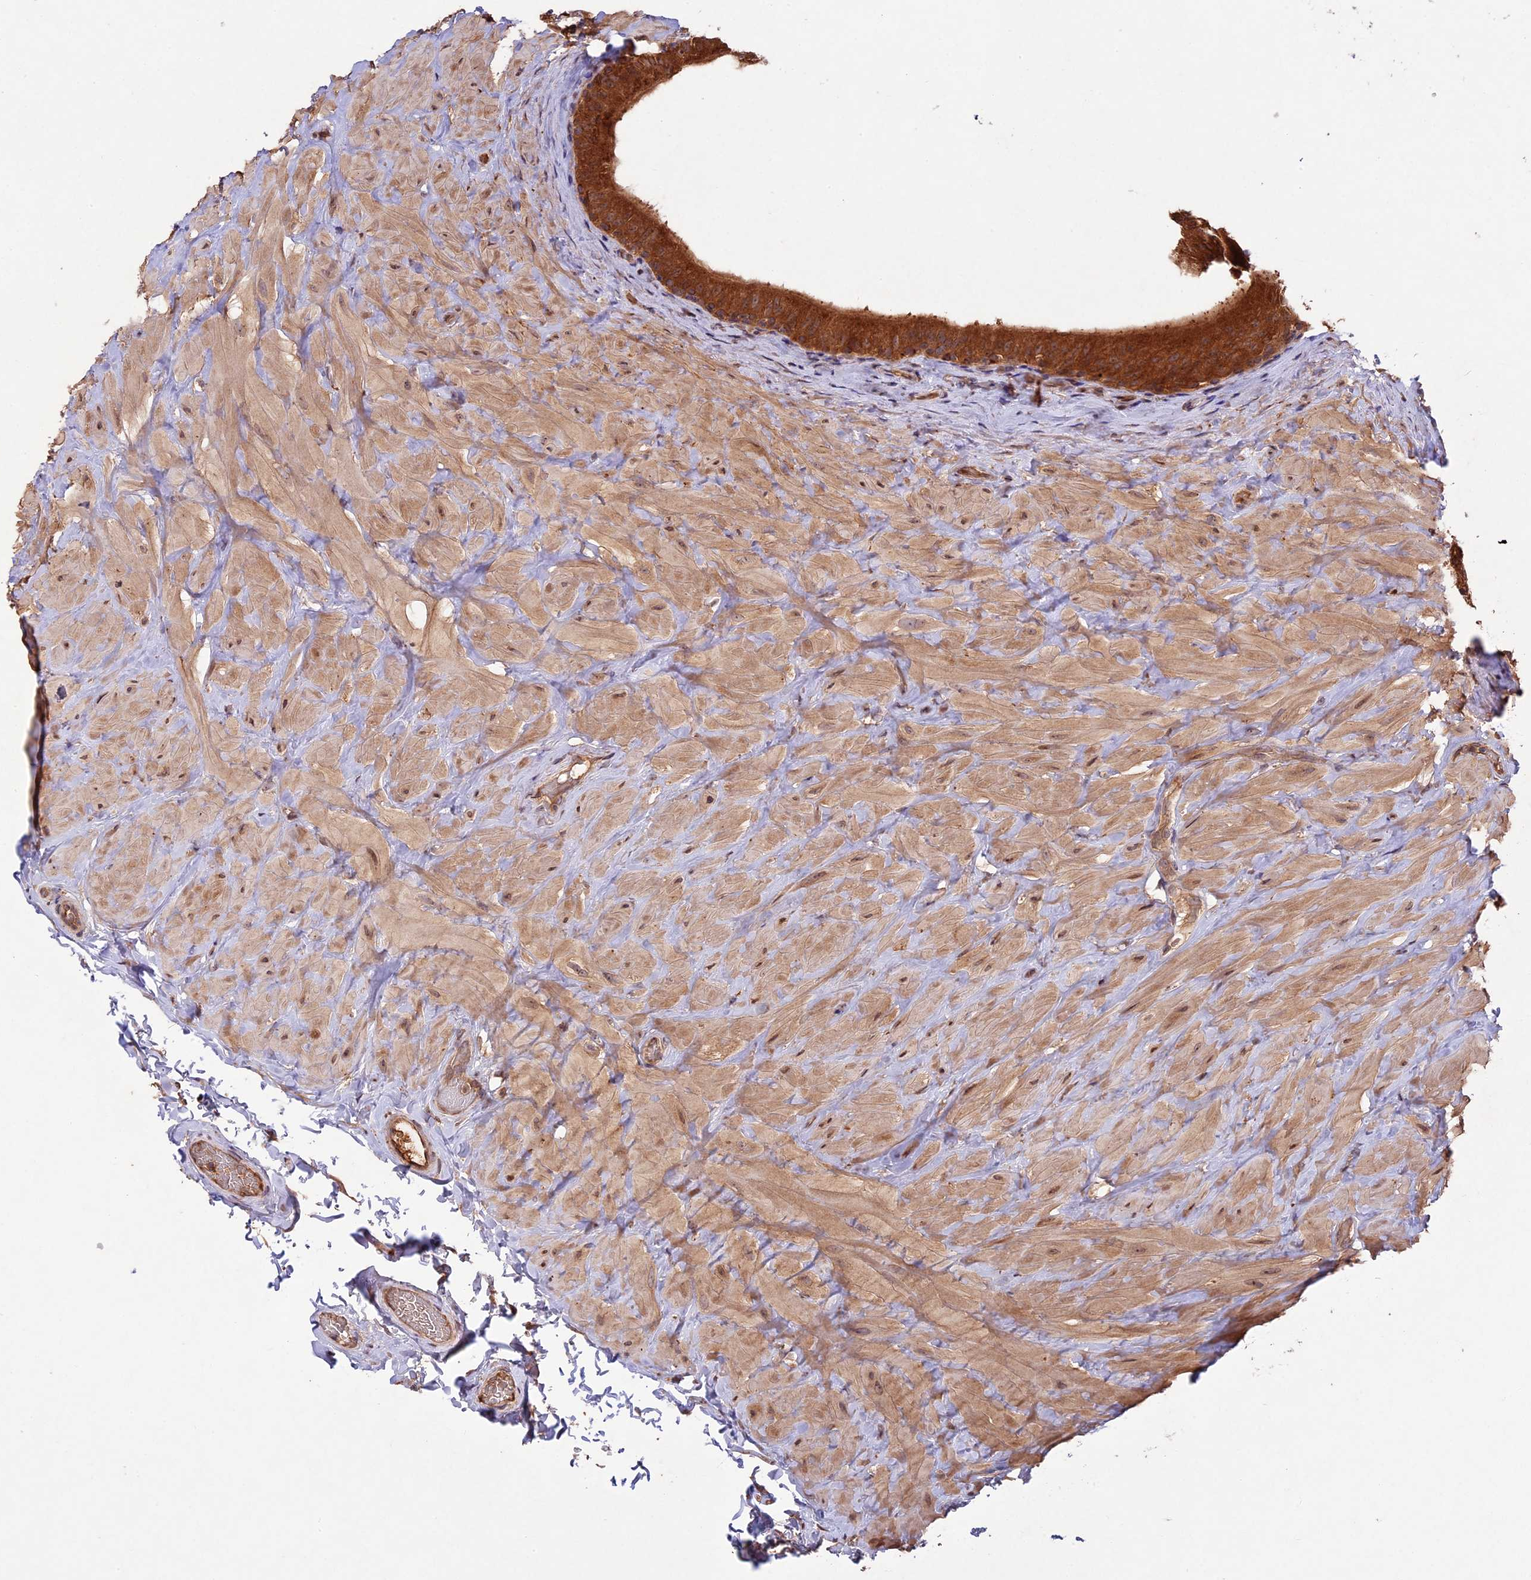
{"staining": {"intensity": "strong", "quantity": ">75%", "location": "cytoplasmic/membranous"}, "tissue": "epididymis", "cell_type": "Glandular cells", "image_type": "normal", "snomed": [{"axis": "morphology", "description": "Normal tissue, NOS"}, {"axis": "topography", "description": "Soft tissue"}, {"axis": "topography", "description": "Vascular tissue"}, {"axis": "topography", "description": "Epididymis"}], "caption": "IHC histopathology image of benign epididymis: epididymis stained using IHC exhibits high levels of strong protein expression localized specifically in the cytoplasmic/membranous of glandular cells, appearing as a cytoplasmic/membranous brown color.", "gene": "CHAC1", "patient": {"sex": "male", "age": 49}}